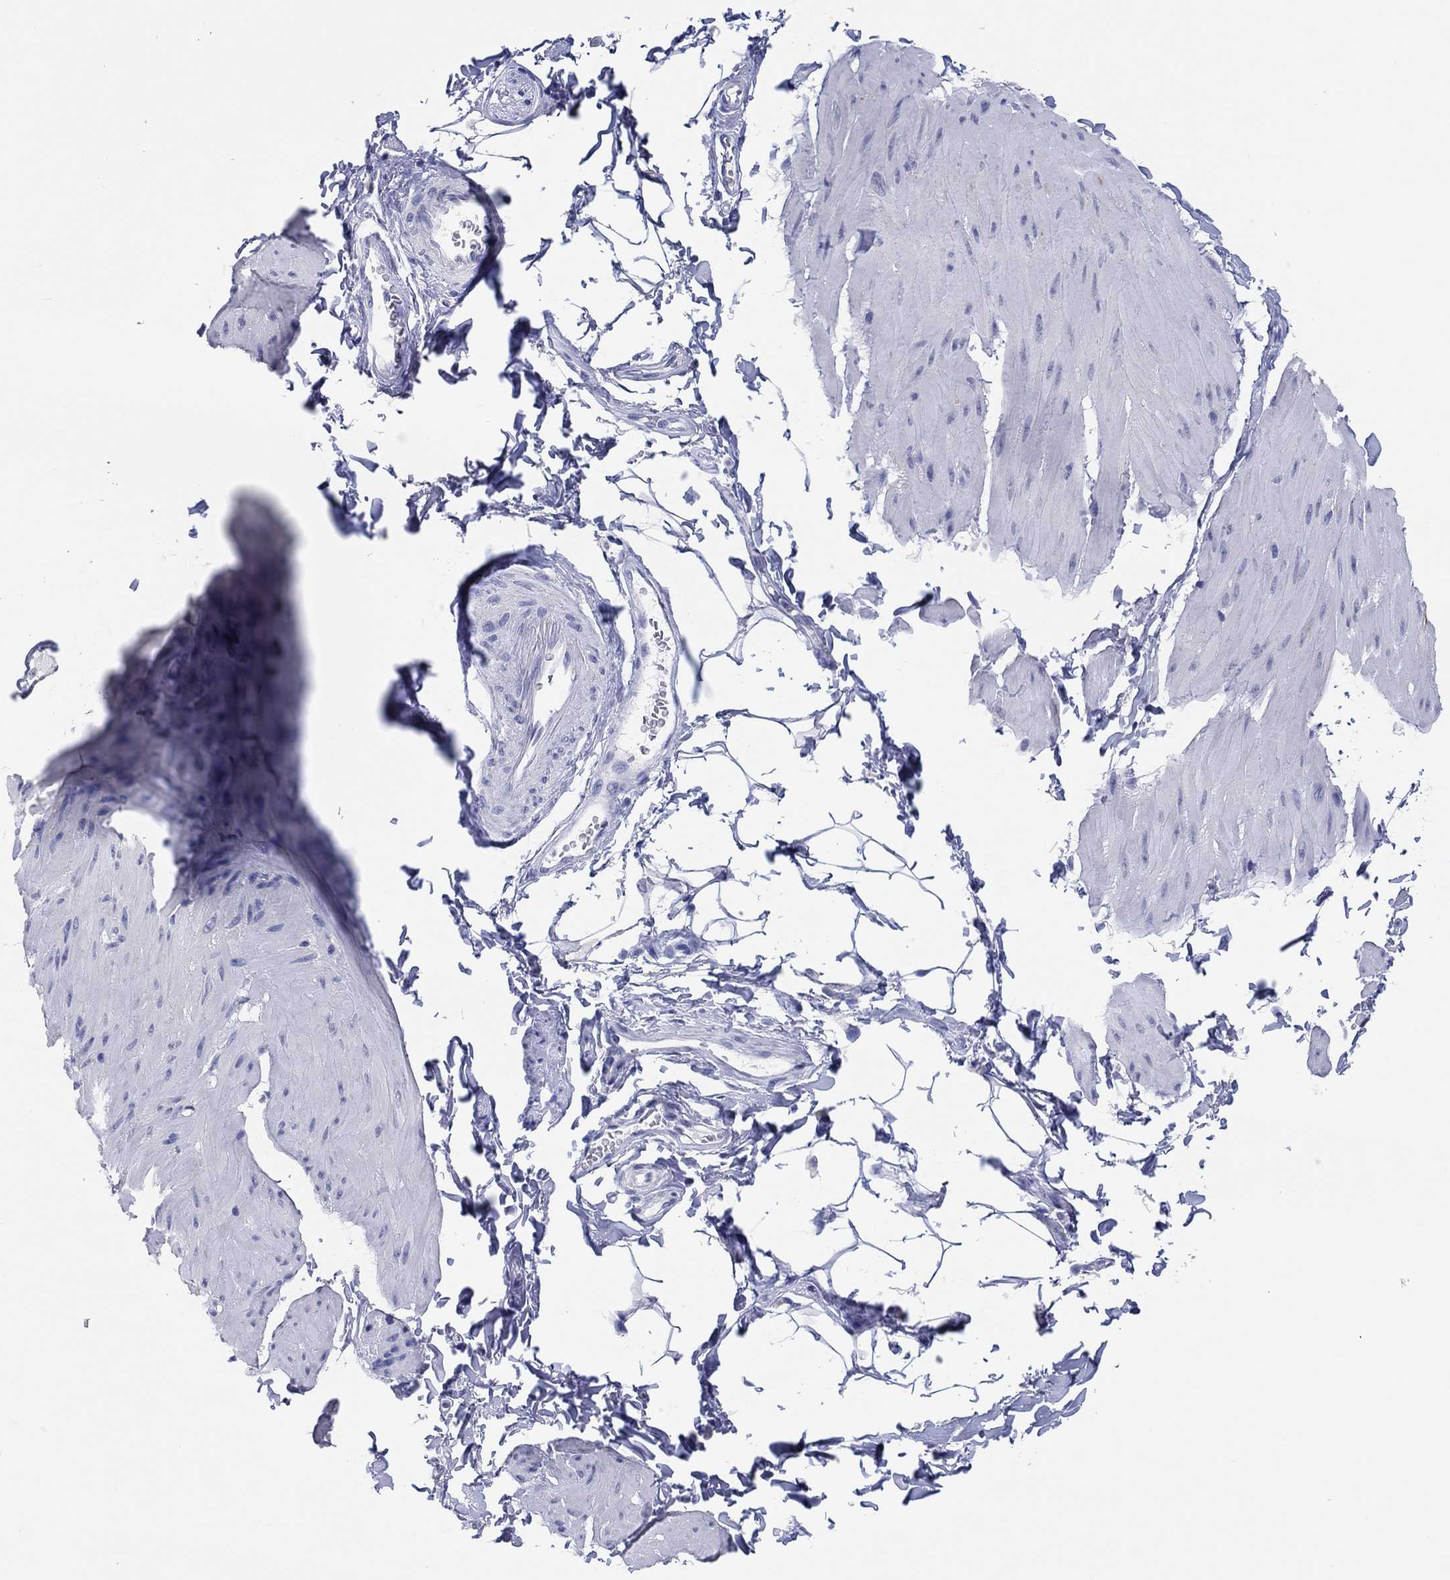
{"staining": {"intensity": "negative", "quantity": "none", "location": "none"}, "tissue": "smooth muscle", "cell_type": "Smooth muscle cells", "image_type": "normal", "snomed": [{"axis": "morphology", "description": "Normal tissue, NOS"}, {"axis": "topography", "description": "Adipose tissue"}, {"axis": "topography", "description": "Smooth muscle"}, {"axis": "topography", "description": "Peripheral nerve tissue"}], "caption": "High power microscopy micrograph of an immunohistochemistry histopathology image of normal smooth muscle, revealing no significant positivity in smooth muscle cells.", "gene": "ERICH3", "patient": {"sex": "male", "age": 83}}